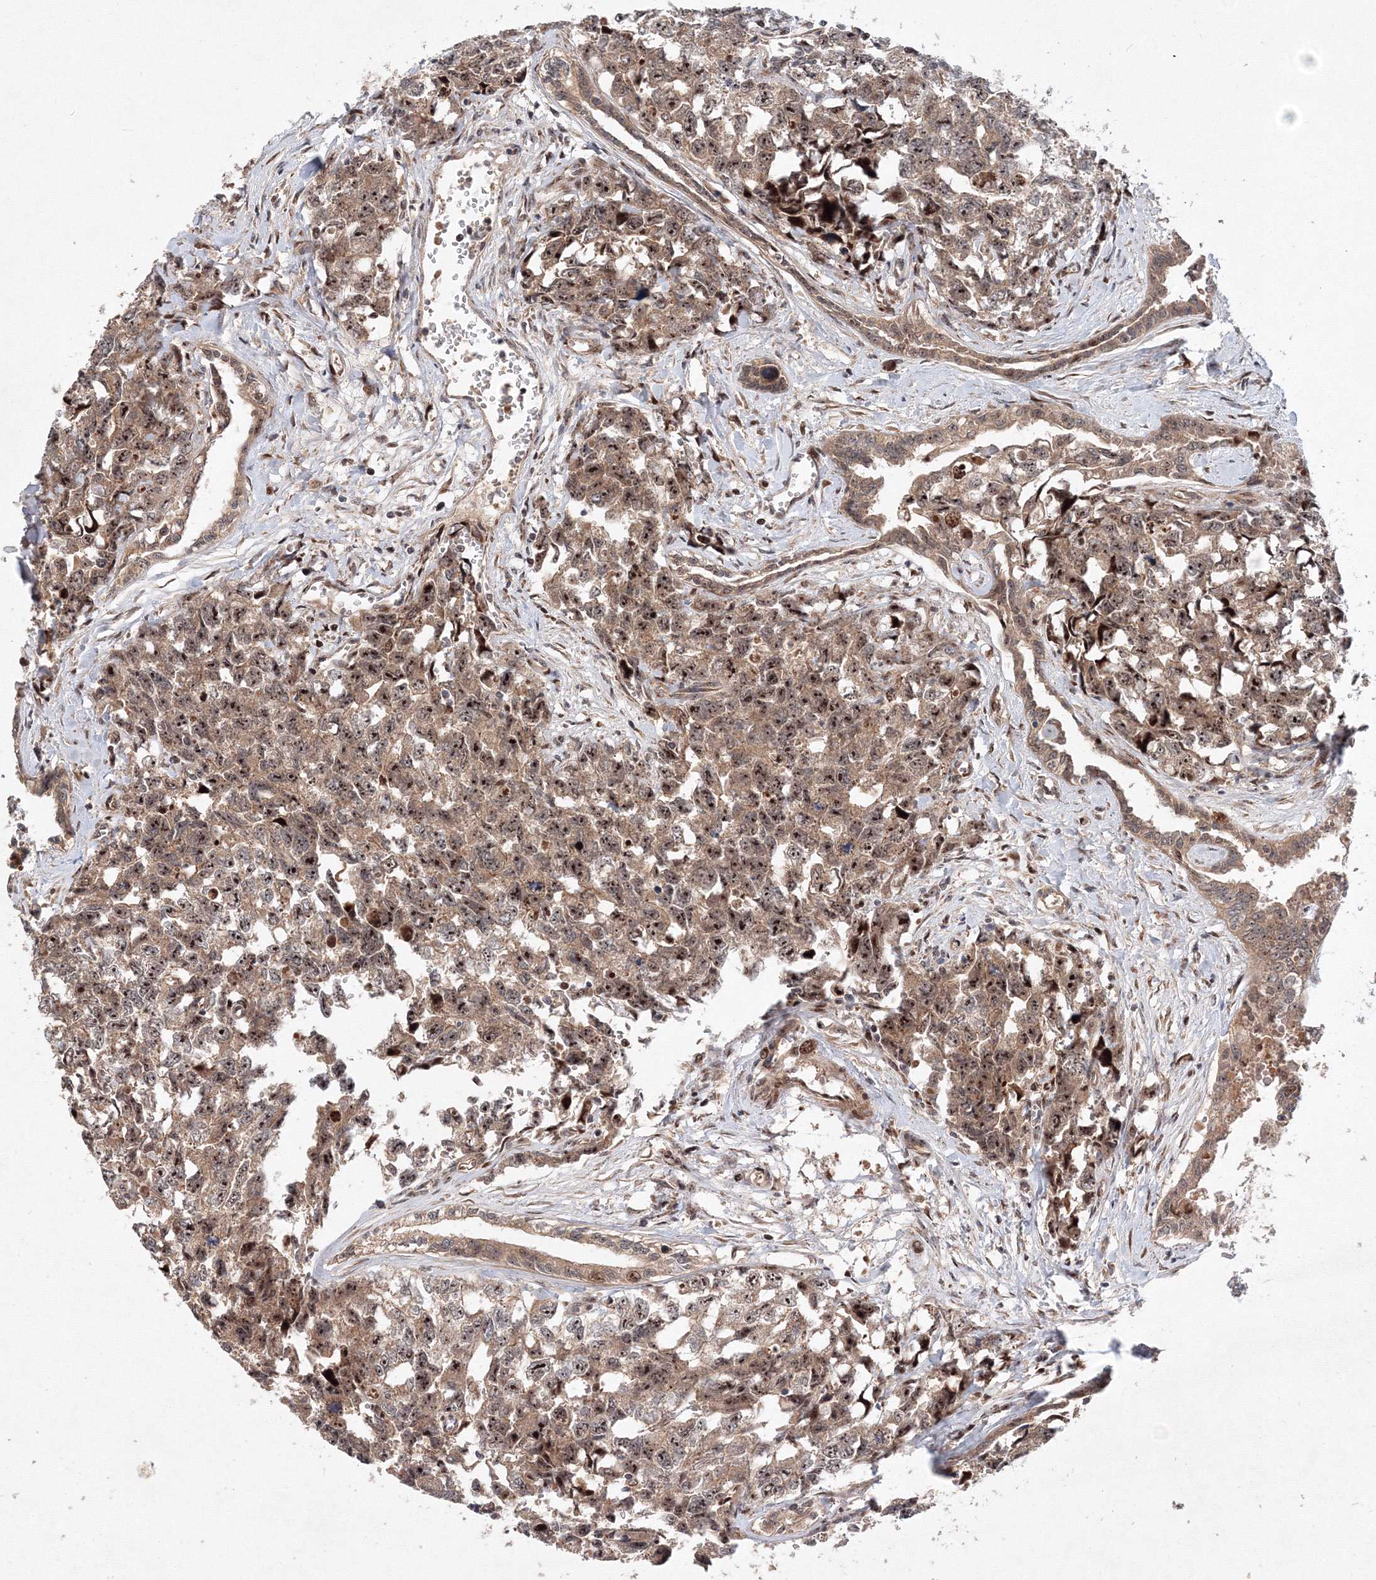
{"staining": {"intensity": "strong", "quantity": ">75%", "location": "cytoplasmic/membranous,nuclear"}, "tissue": "testis cancer", "cell_type": "Tumor cells", "image_type": "cancer", "snomed": [{"axis": "morphology", "description": "Carcinoma, Embryonal, NOS"}, {"axis": "topography", "description": "Testis"}], "caption": "Tumor cells display high levels of strong cytoplasmic/membranous and nuclear expression in approximately >75% of cells in embryonal carcinoma (testis).", "gene": "ANKAR", "patient": {"sex": "male", "age": 31}}